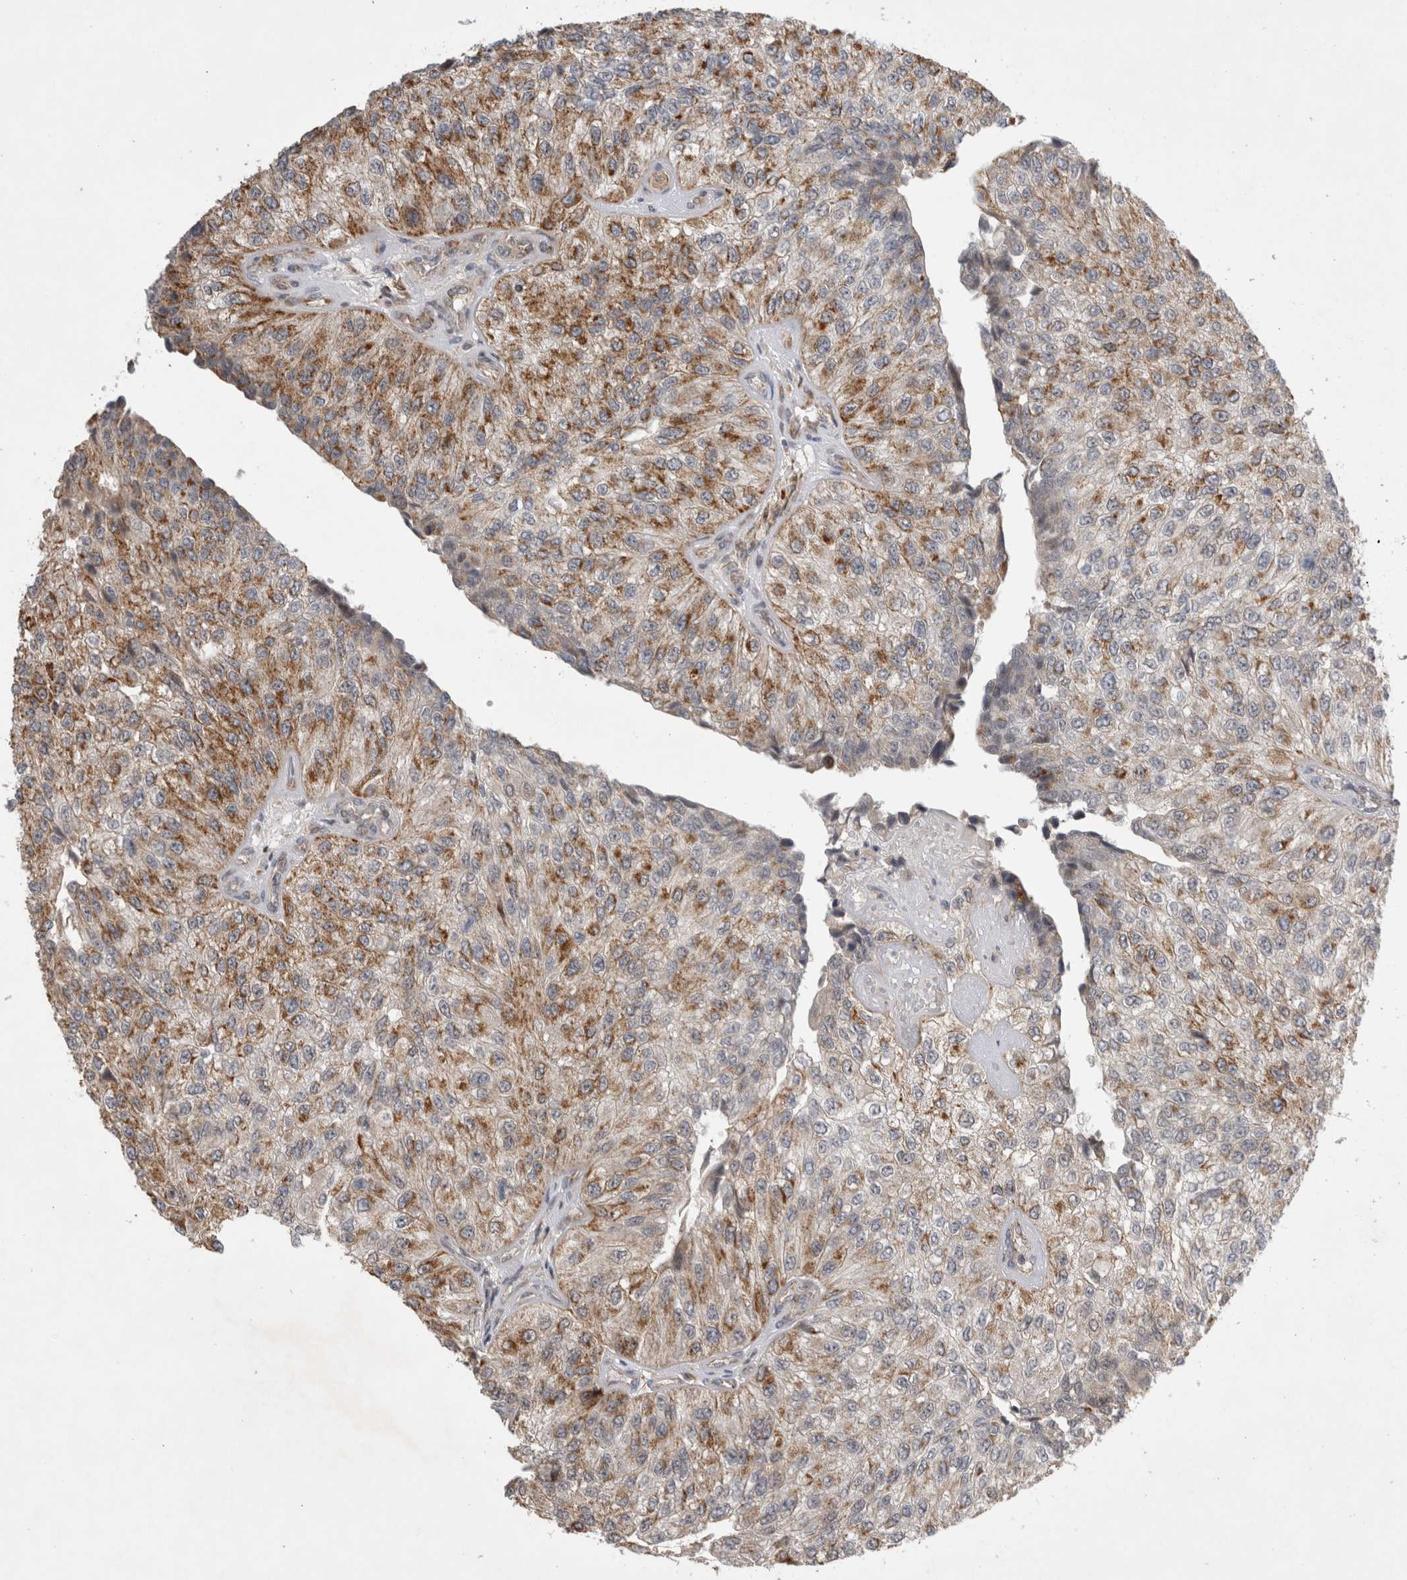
{"staining": {"intensity": "moderate", "quantity": ">75%", "location": "cytoplasmic/membranous"}, "tissue": "urothelial cancer", "cell_type": "Tumor cells", "image_type": "cancer", "snomed": [{"axis": "morphology", "description": "Urothelial carcinoma, High grade"}, {"axis": "topography", "description": "Kidney"}, {"axis": "topography", "description": "Urinary bladder"}], "caption": "Urothelial carcinoma (high-grade) stained with a brown dye exhibits moderate cytoplasmic/membranous positive staining in about >75% of tumor cells.", "gene": "KCNIP1", "patient": {"sex": "male", "age": 77}}